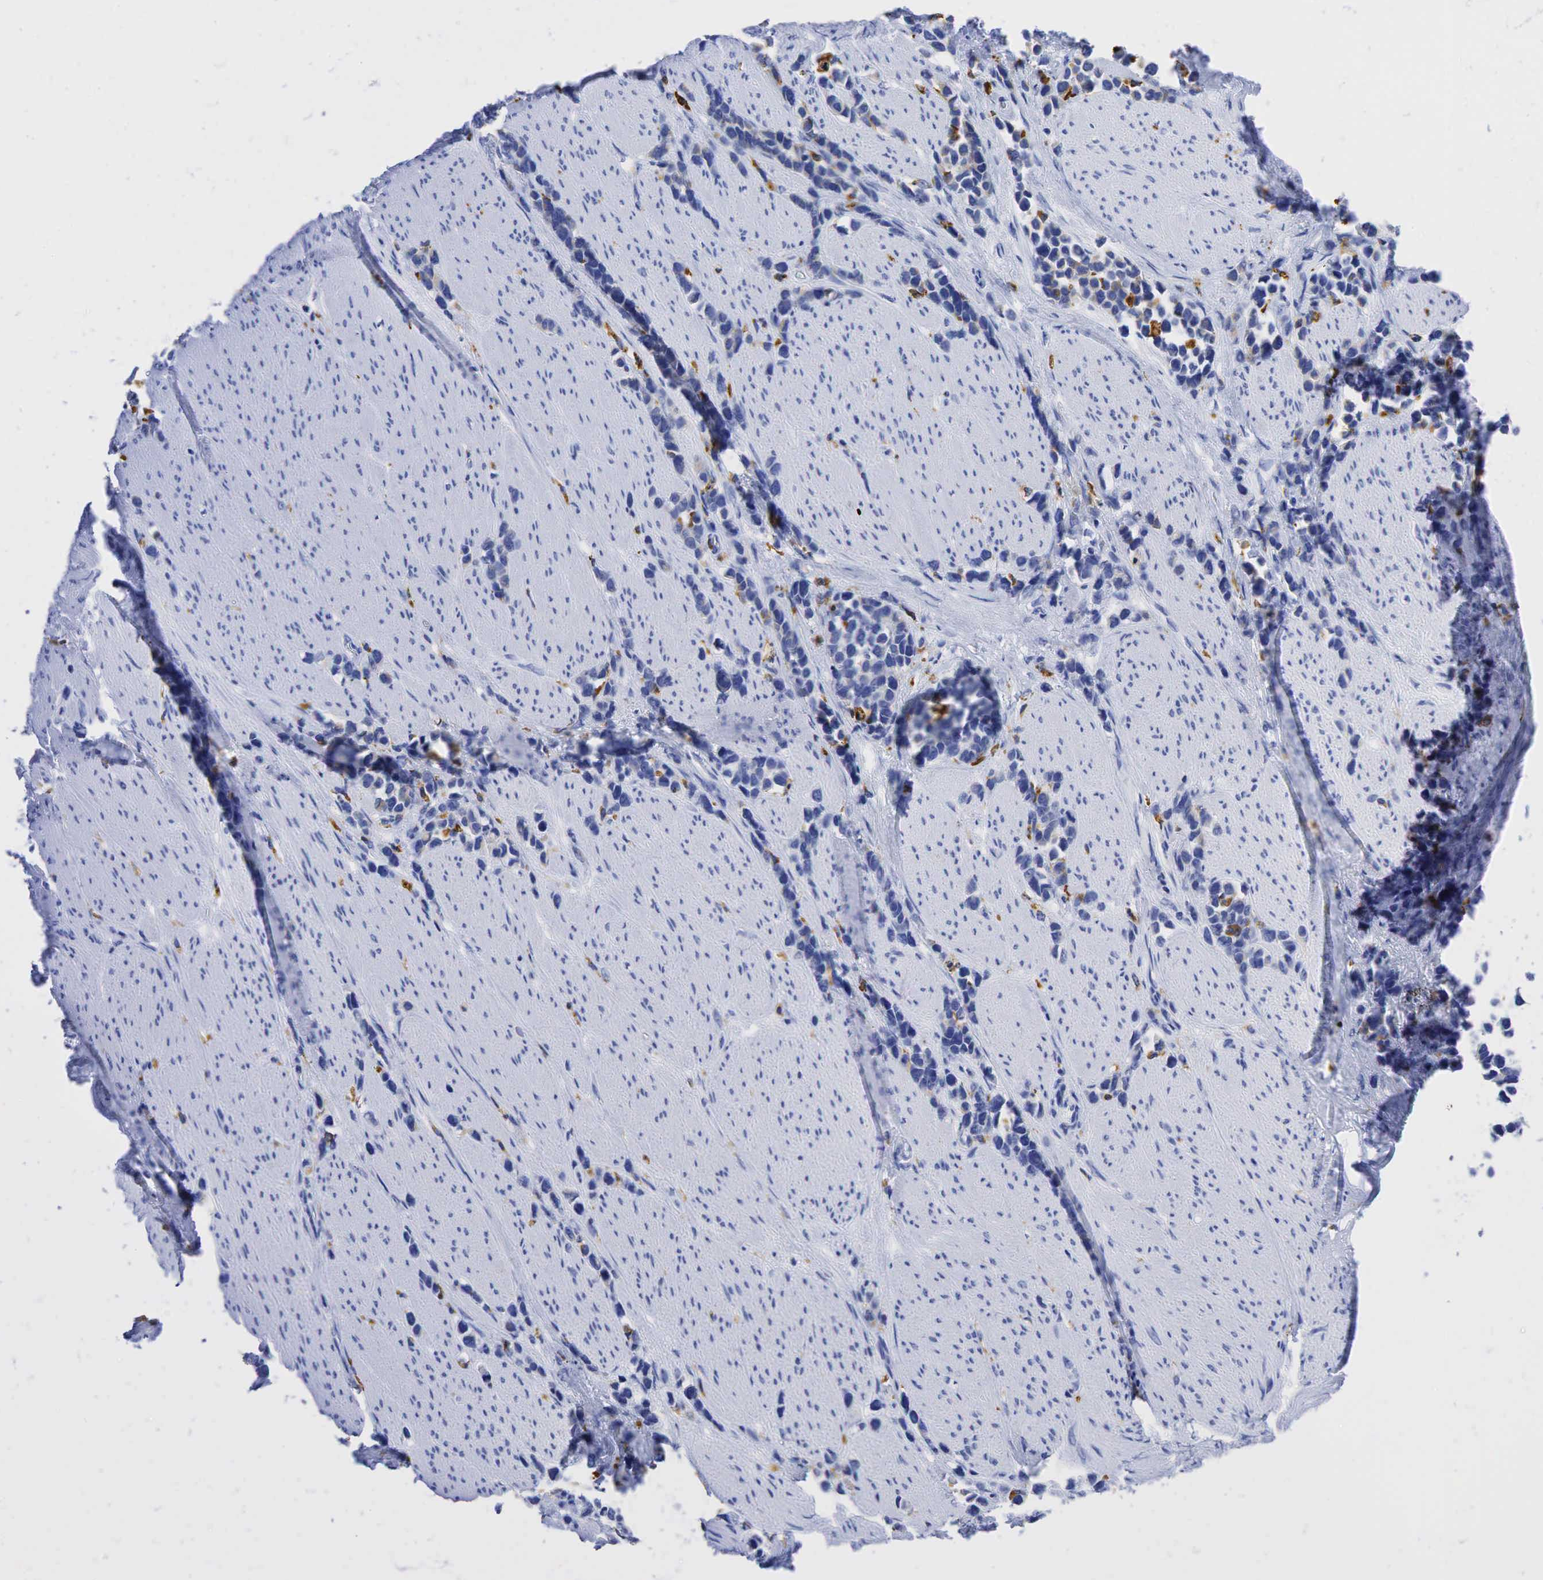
{"staining": {"intensity": "weak", "quantity": "<25%", "location": "cytoplasmic/membranous,nuclear"}, "tissue": "stomach cancer", "cell_type": "Tumor cells", "image_type": "cancer", "snomed": [{"axis": "morphology", "description": "Adenocarcinoma, NOS"}, {"axis": "topography", "description": "Stomach, upper"}], "caption": "Stomach cancer stained for a protein using IHC reveals no positivity tumor cells.", "gene": "CD68", "patient": {"sex": "male", "age": 71}}